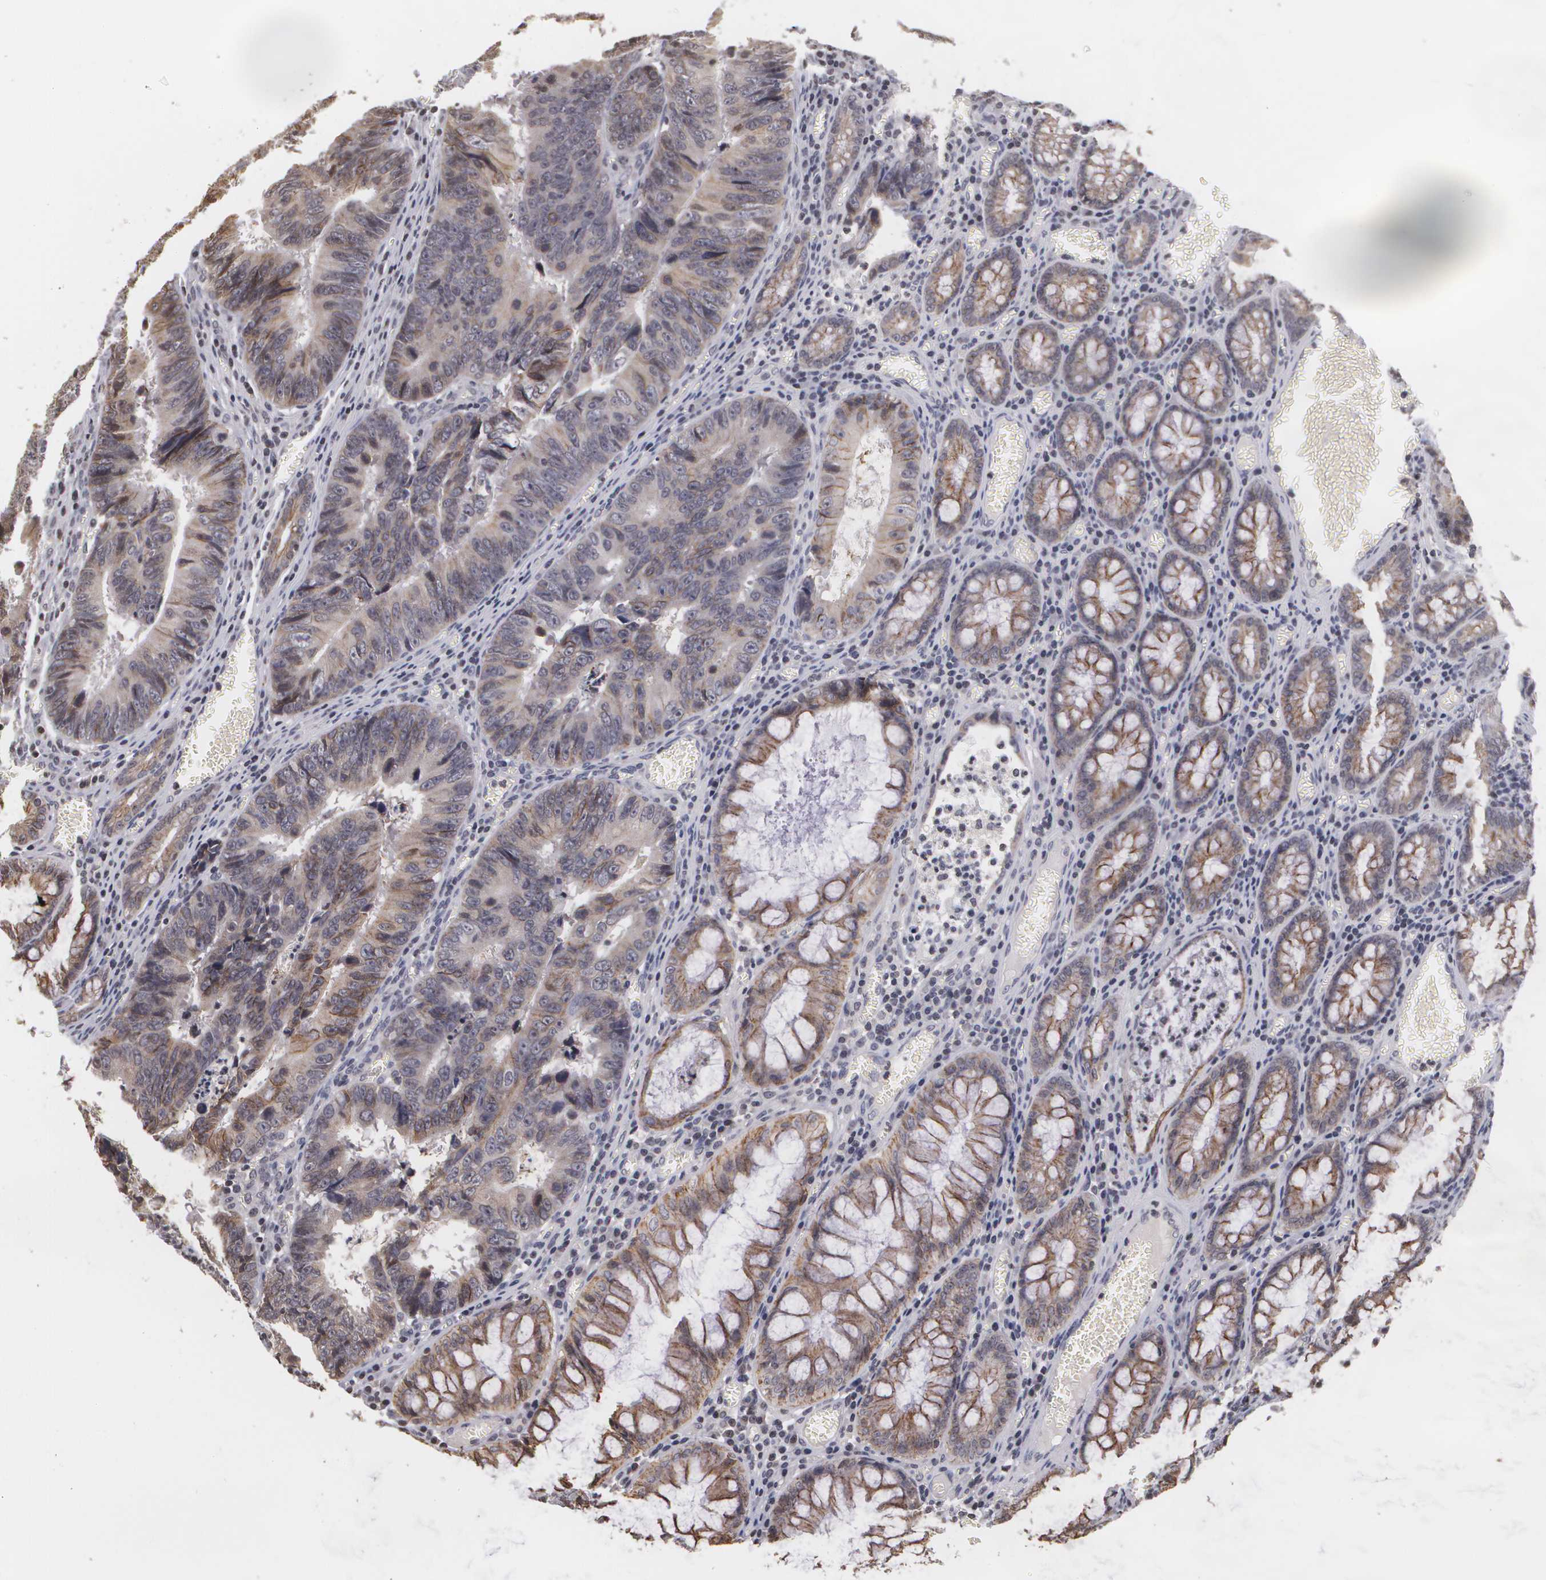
{"staining": {"intensity": "weak", "quantity": "<25%", "location": "cytoplasmic/membranous"}, "tissue": "colorectal cancer", "cell_type": "Tumor cells", "image_type": "cancer", "snomed": [{"axis": "morphology", "description": "Adenocarcinoma, NOS"}, {"axis": "topography", "description": "Rectum"}], "caption": "Immunohistochemistry (IHC) of human adenocarcinoma (colorectal) reveals no expression in tumor cells.", "gene": "THRB", "patient": {"sex": "female", "age": 98}}